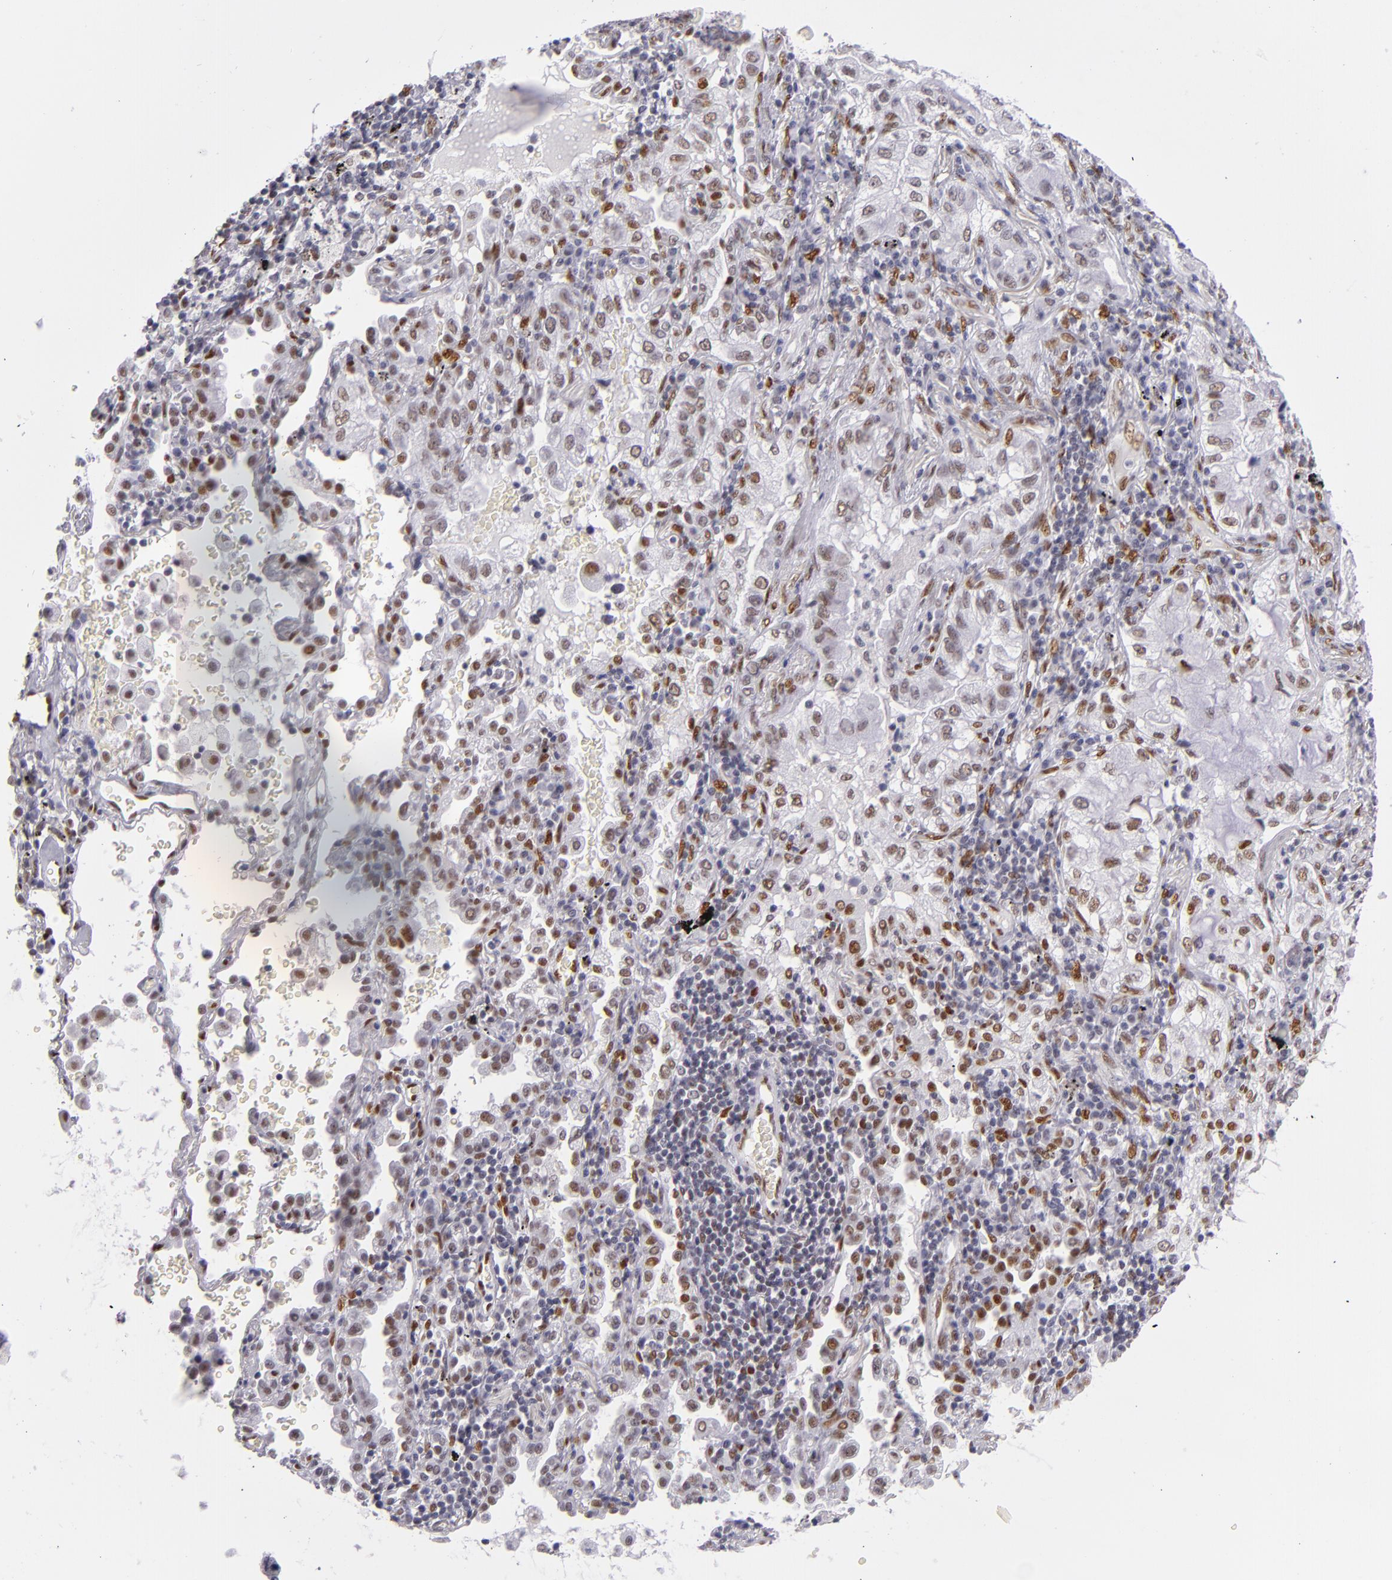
{"staining": {"intensity": "moderate", "quantity": ">75%", "location": "nuclear"}, "tissue": "lung cancer", "cell_type": "Tumor cells", "image_type": "cancer", "snomed": [{"axis": "morphology", "description": "Adenocarcinoma, NOS"}, {"axis": "topography", "description": "Lung"}], "caption": "Lung cancer stained with immunohistochemistry demonstrates moderate nuclear staining in about >75% of tumor cells.", "gene": "TOP3A", "patient": {"sex": "female", "age": 50}}